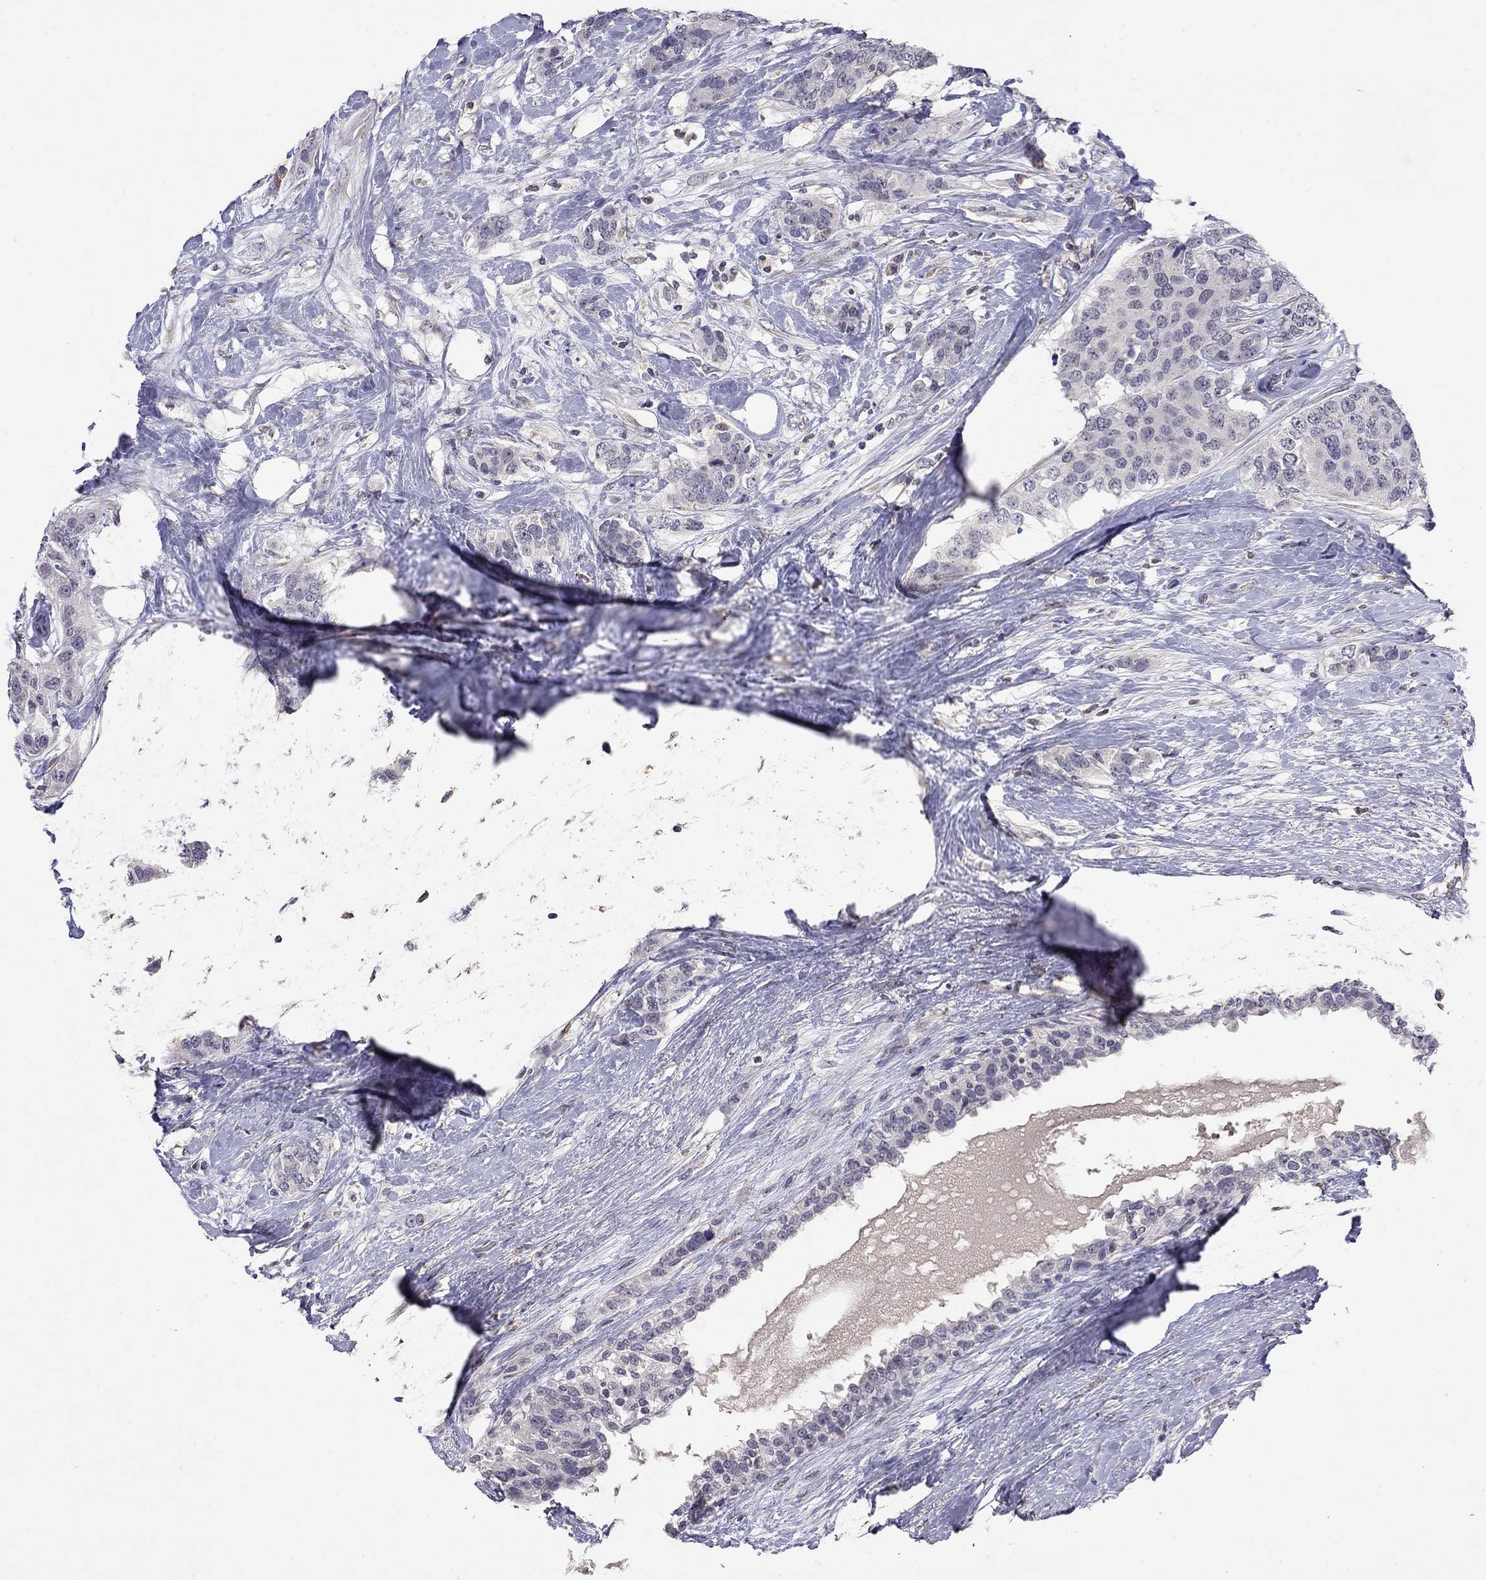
{"staining": {"intensity": "negative", "quantity": "none", "location": "none"}, "tissue": "breast cancer", "cell_type": "Tumor cells", "image_type": "cancer", "snomed": [{"axis": "morphology", "description": "Lobular carcinoma"}, {"axis": "topography", "description": "Breast"}], "caption": "A high-resolution photomicrograph shows IHC staining of breast lobular carcinoma, which reveals no significant positivity in tumor cells.", "gene": "WNK3", "patient": {"sex": "female", "age": 59}}